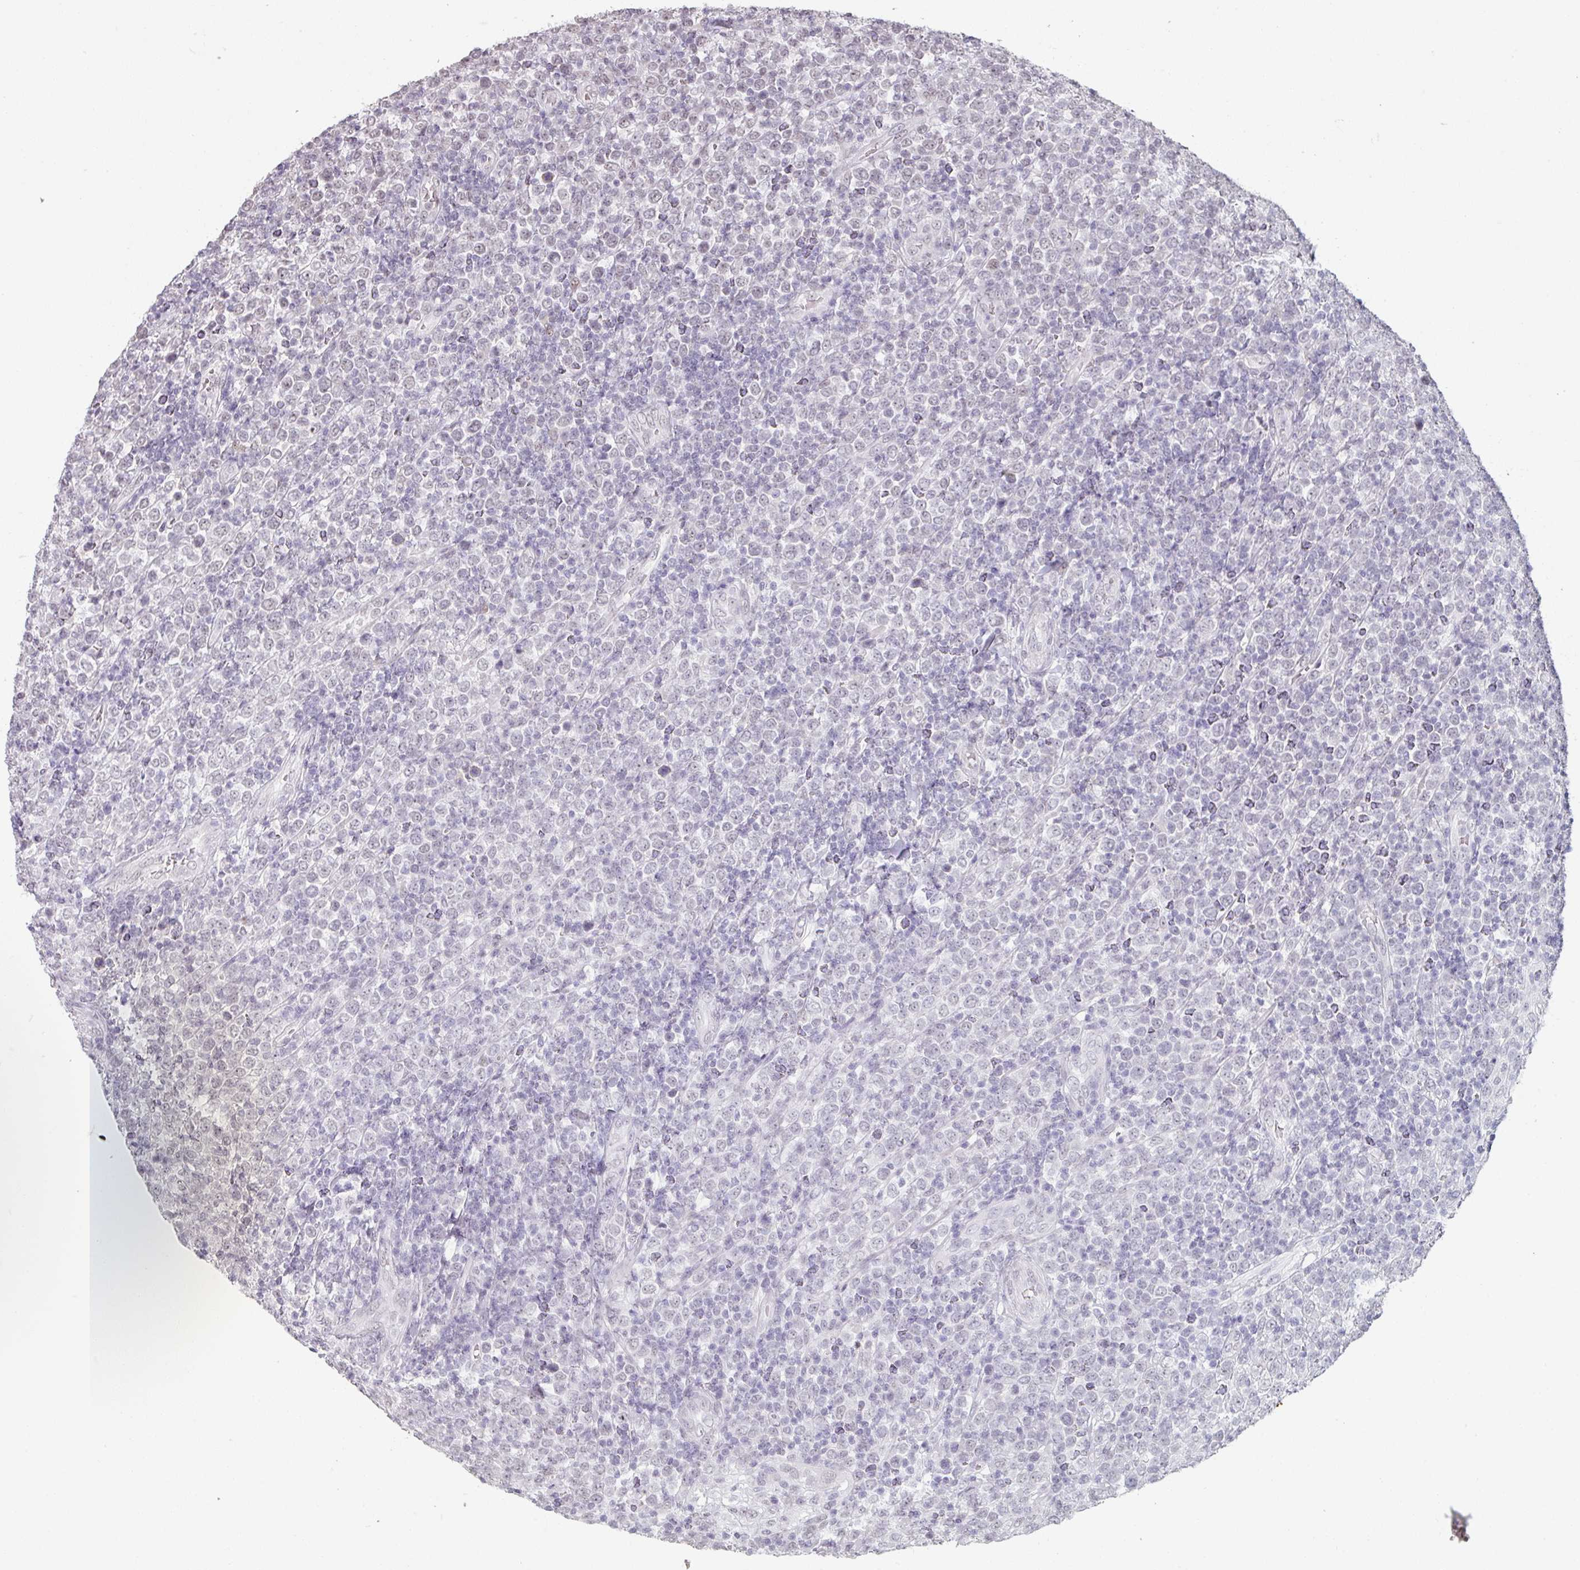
{"staining": {"intensity": "negative", "quantity": "none", "location": "none"}, "tissue": "lymphoma", "cell_type": "Tumor cells", "image_type": "cancer", "snomed": [{"axis": "morphology", "description": "Malignant lymphoma, non-Hodgkin's type, High grade"}, {"axis": "topography", "description": "Soft tissue"}], "caption": "Photomicrograph shows no significant protein staining in tumor cells of malignant lymphoma, non-Hodgkin's type (high-grade). (Immunohistochemistry, brightfield microscopy, high magnification).", "gene": "SPRR1A", "patient": {"sex": "female", "age": 56}}